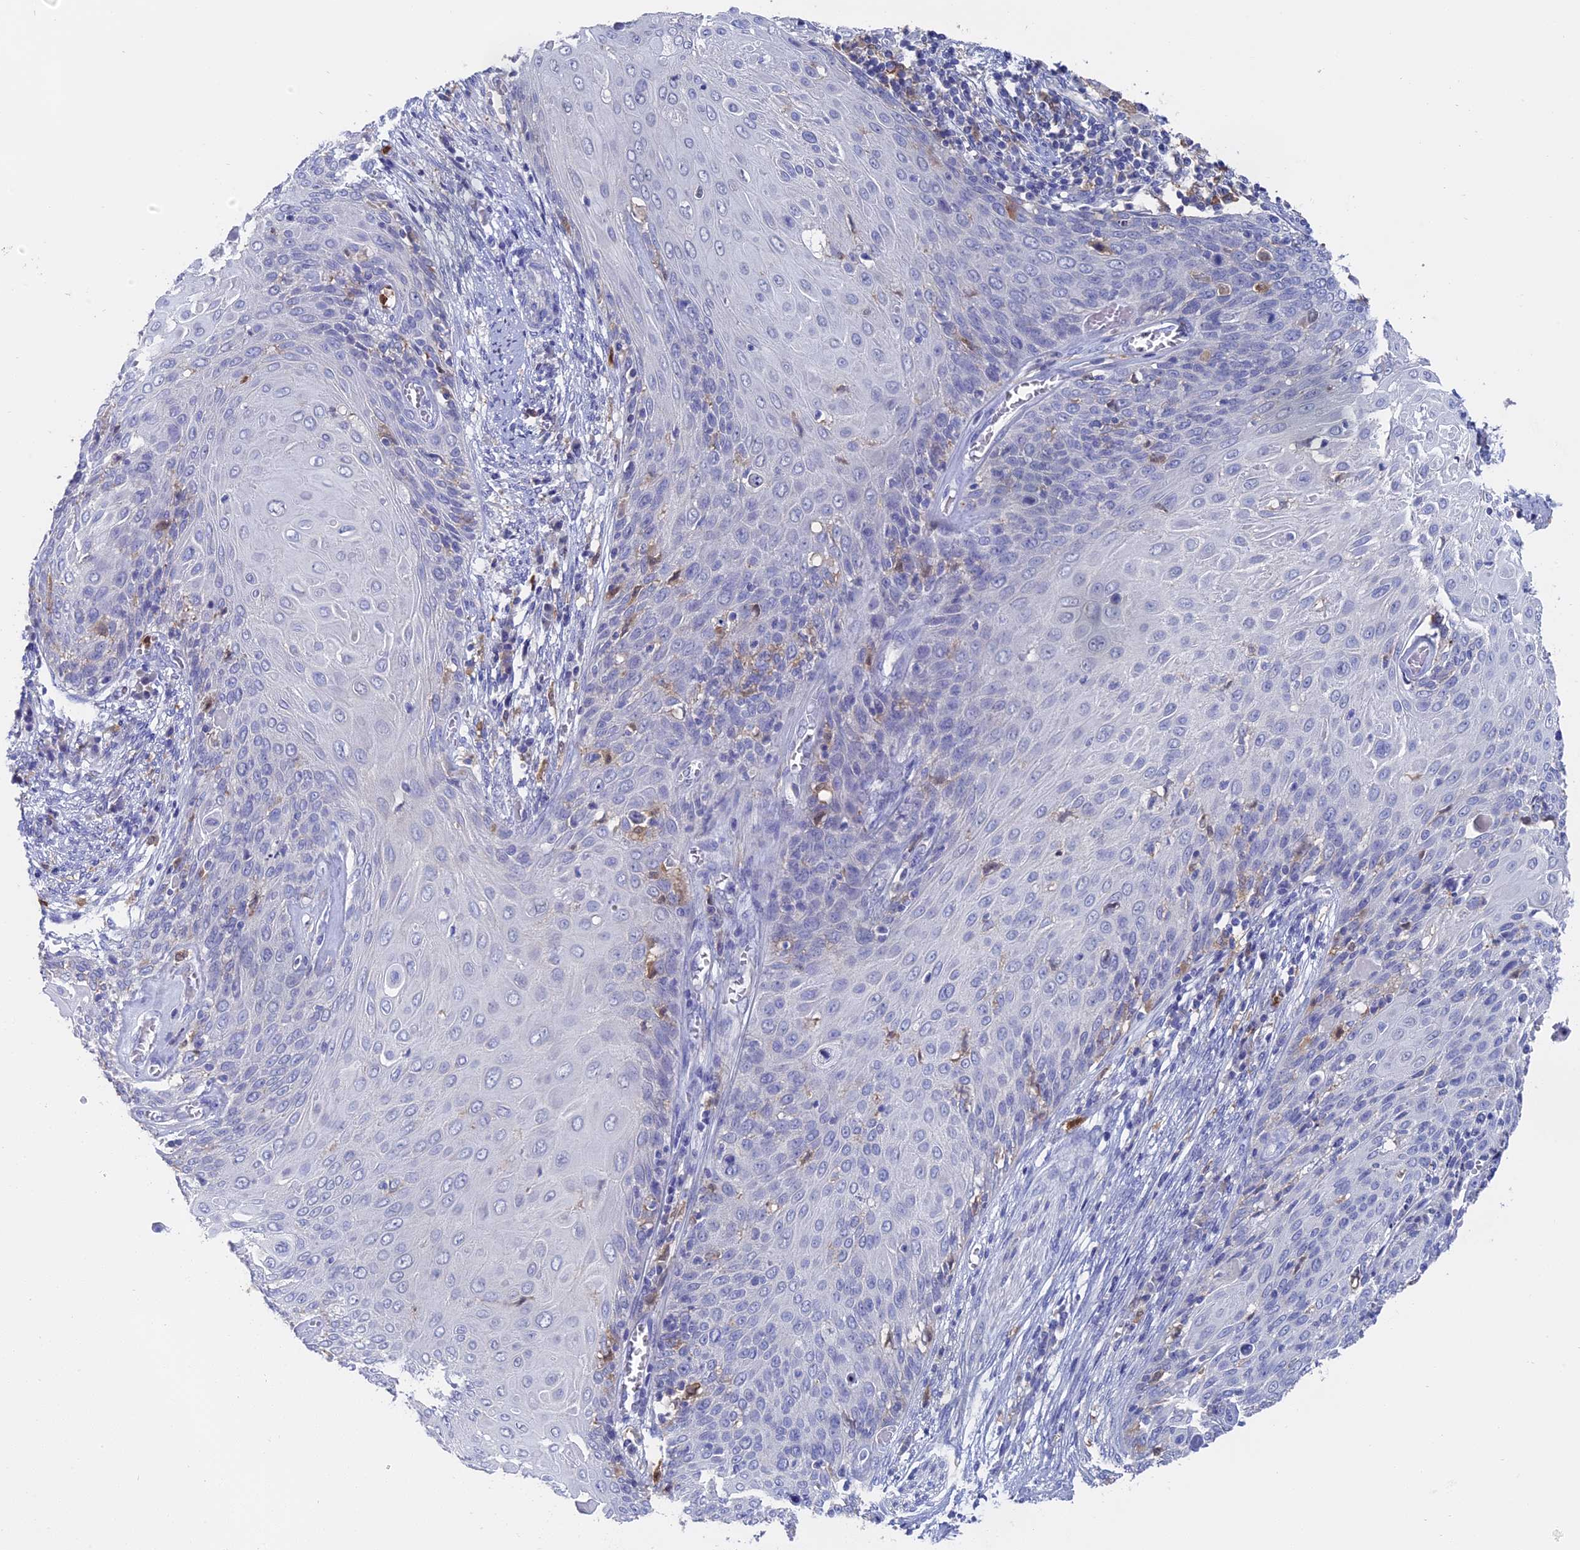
{"staining": {"intensity": "negative", "quantity": "none", "location": "none"}, "tissue": "cervical cancer", "cell_type": "Tumor cells", "image_type": "cancer", "snomed": [{"axis": "morphology", "description": "Squamous cell carcinoma, NOS"}, {"axis": "topography", "description": "Cervix"}], "caption": "High power microscopy micrograph of an IHC photomicrograph of cervical squamous cell carcinoma, revealing no significant staining in tumor cells.", "gene": "NCF4", "patient": {"sex": "female", "age": 39}}